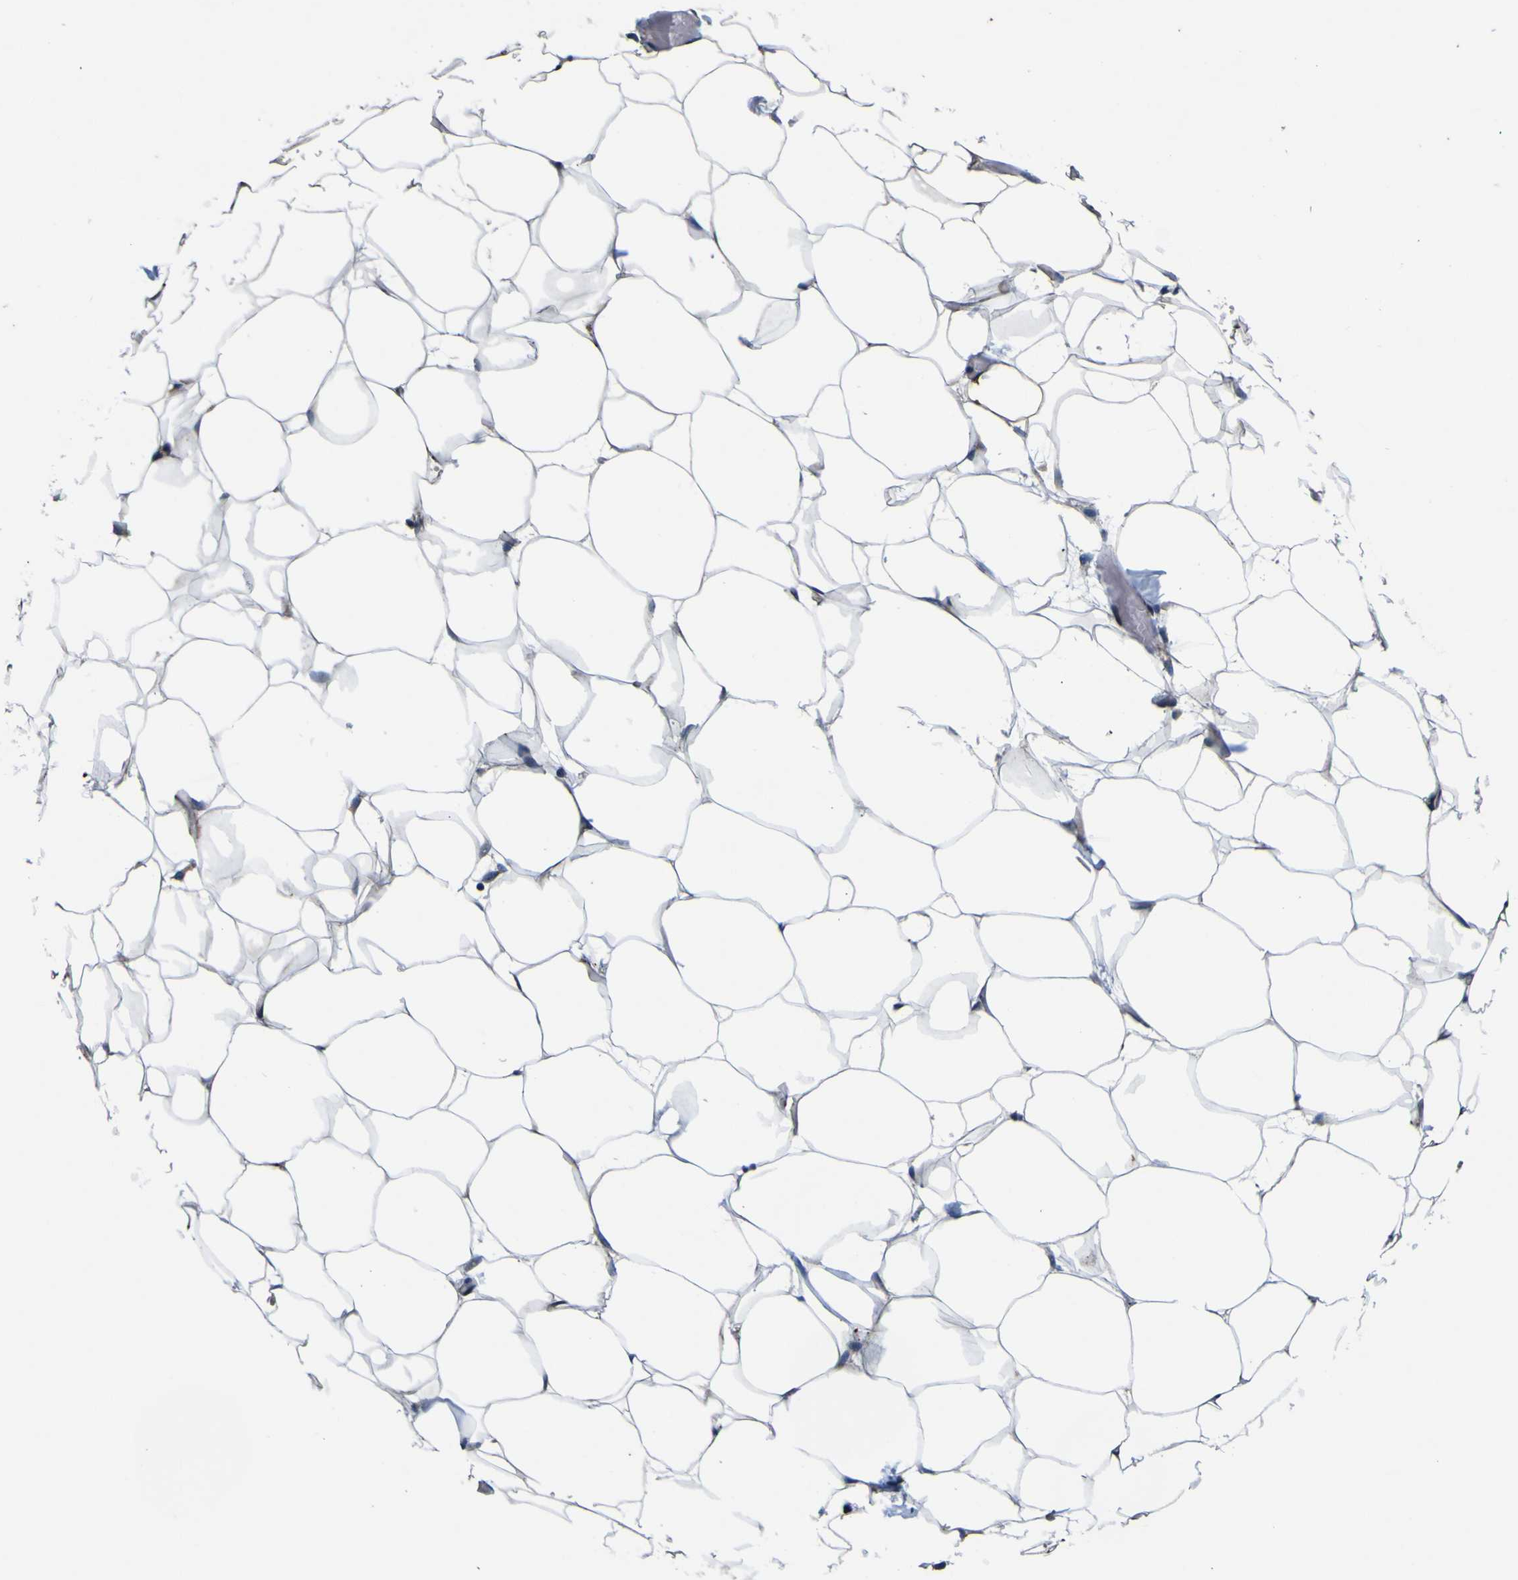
{"staining": {"intensity": "negative", "quantity": "none", "location": "none"}, "tissue": "adipose tissue", "cell_type": "Adipocytes", "image_type": "normal", "snomed": [{"axis": "morphology", "description": "Normal tissue, NOS"}, {"axis": "topography", "description": "Breast"}, {"axis": "topography", "description": "Adipose tissue"}], "caption": "DAB (3,3'-diaminobenzidine) immunohistochemical staining of normal adipose tissue shows no significant staining in adipocytes.", "gene": "AGAP3", "patient": {"sex": "female", "age": 25}}